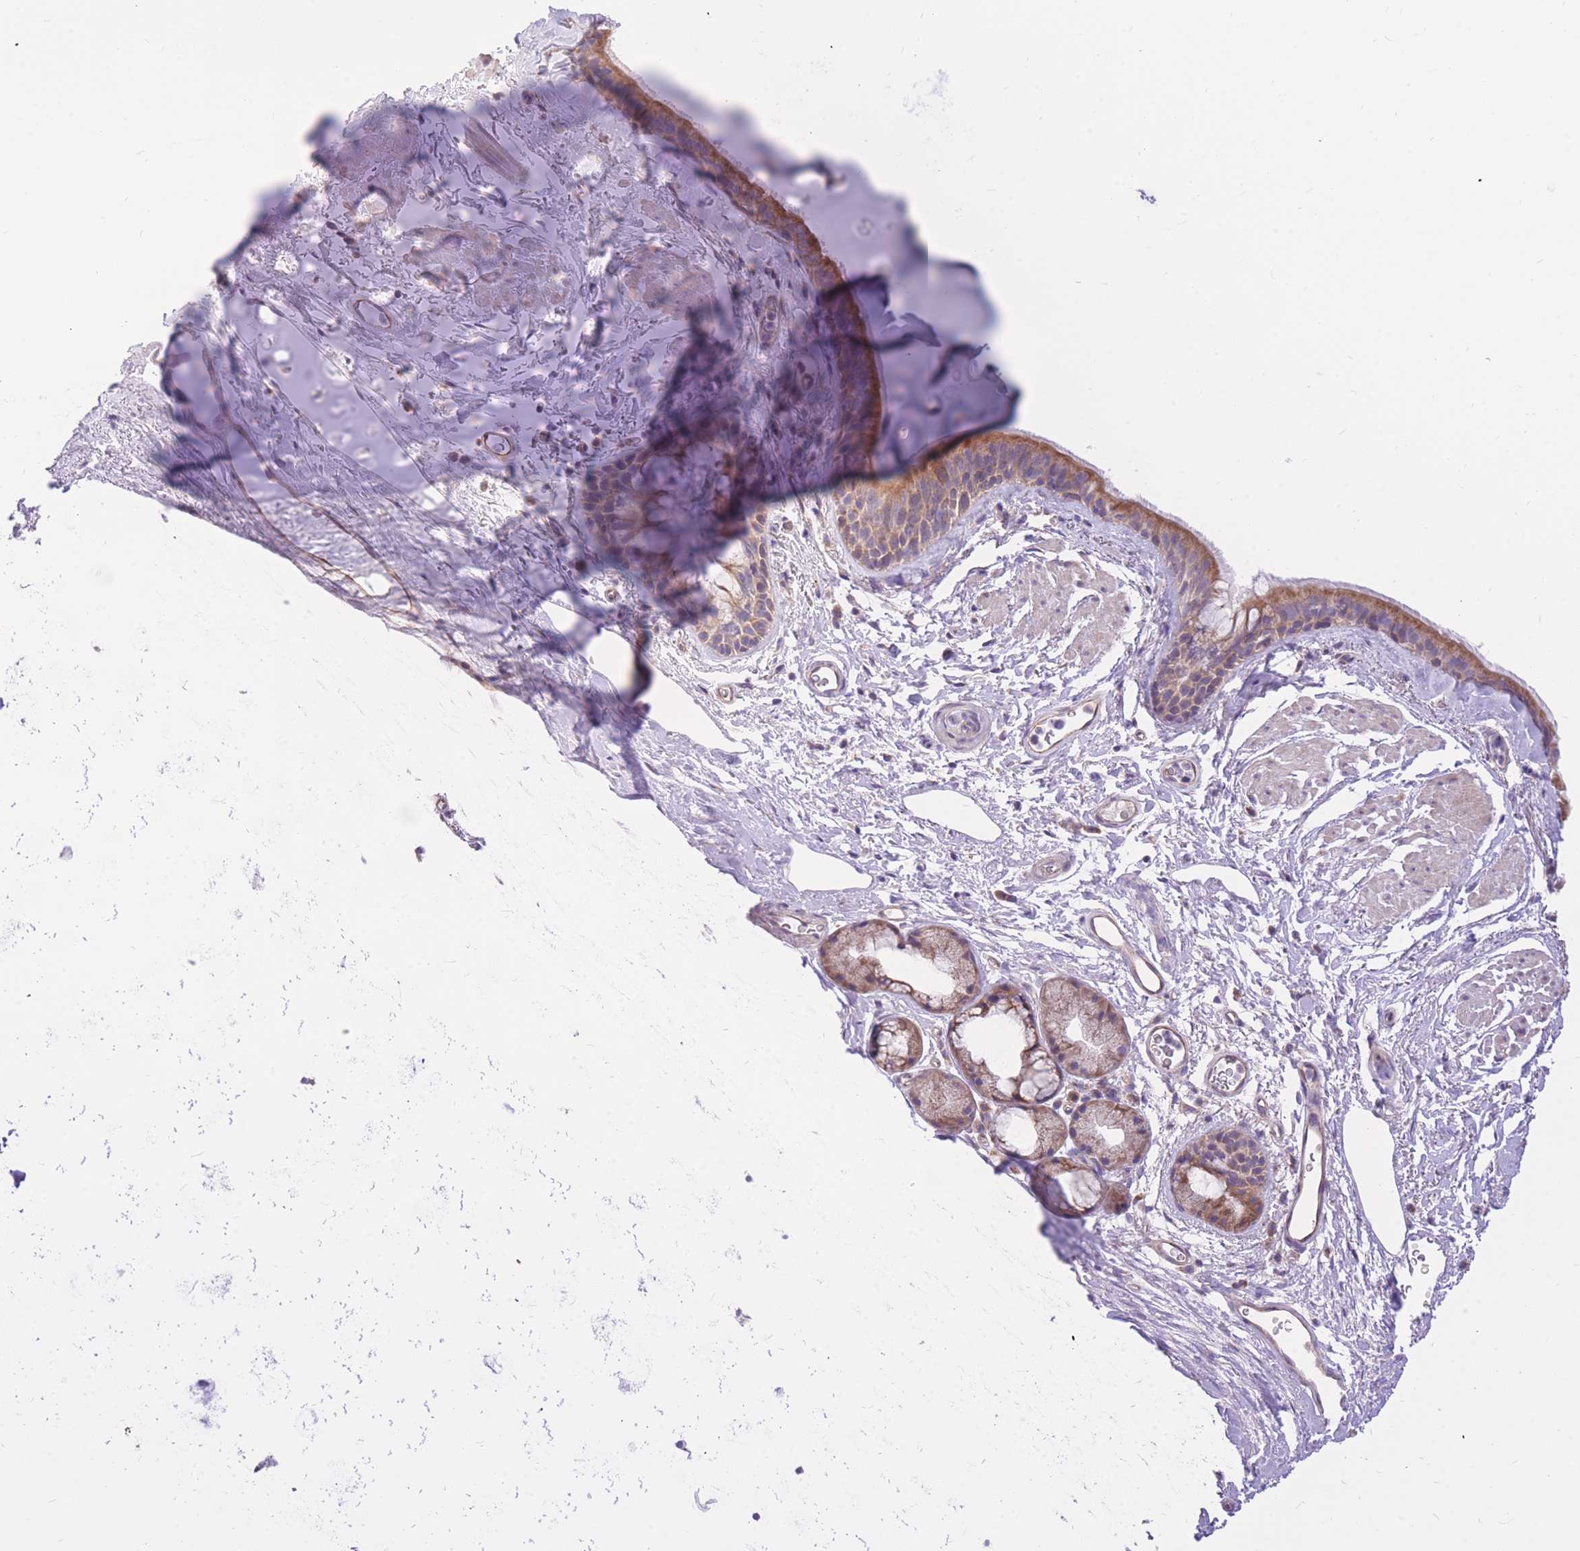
{"staining": {"intensity": "moderate", "quantity": "25%-75%", "location": "cytoplasmic/membranous"}, "tissue": "bronchus", "cell_type": "Respiratory epithelial cells", "image_type": "normal", "snomed": [{"axis": "morphology", "description": "Normal tissue, NOS"}, {"axis": "topography", "description": "Lymph node"}, {"axis": "topography", "description": "Cartilage tissue"}, {"axis": "topography", "description": "Bronchus"}], "caption": "A photomicrograph of bronchus stained for a protein exhibits moderate cytoplasmic/membranous brown staining in respiratory epithelial cells. (DAB (3,3'-diaminobenzidine) = brown stain, brightfield microscopy at high magnification).", "gene": "TOPAZ1", "patient": {"sex": "female", "age": 70}}